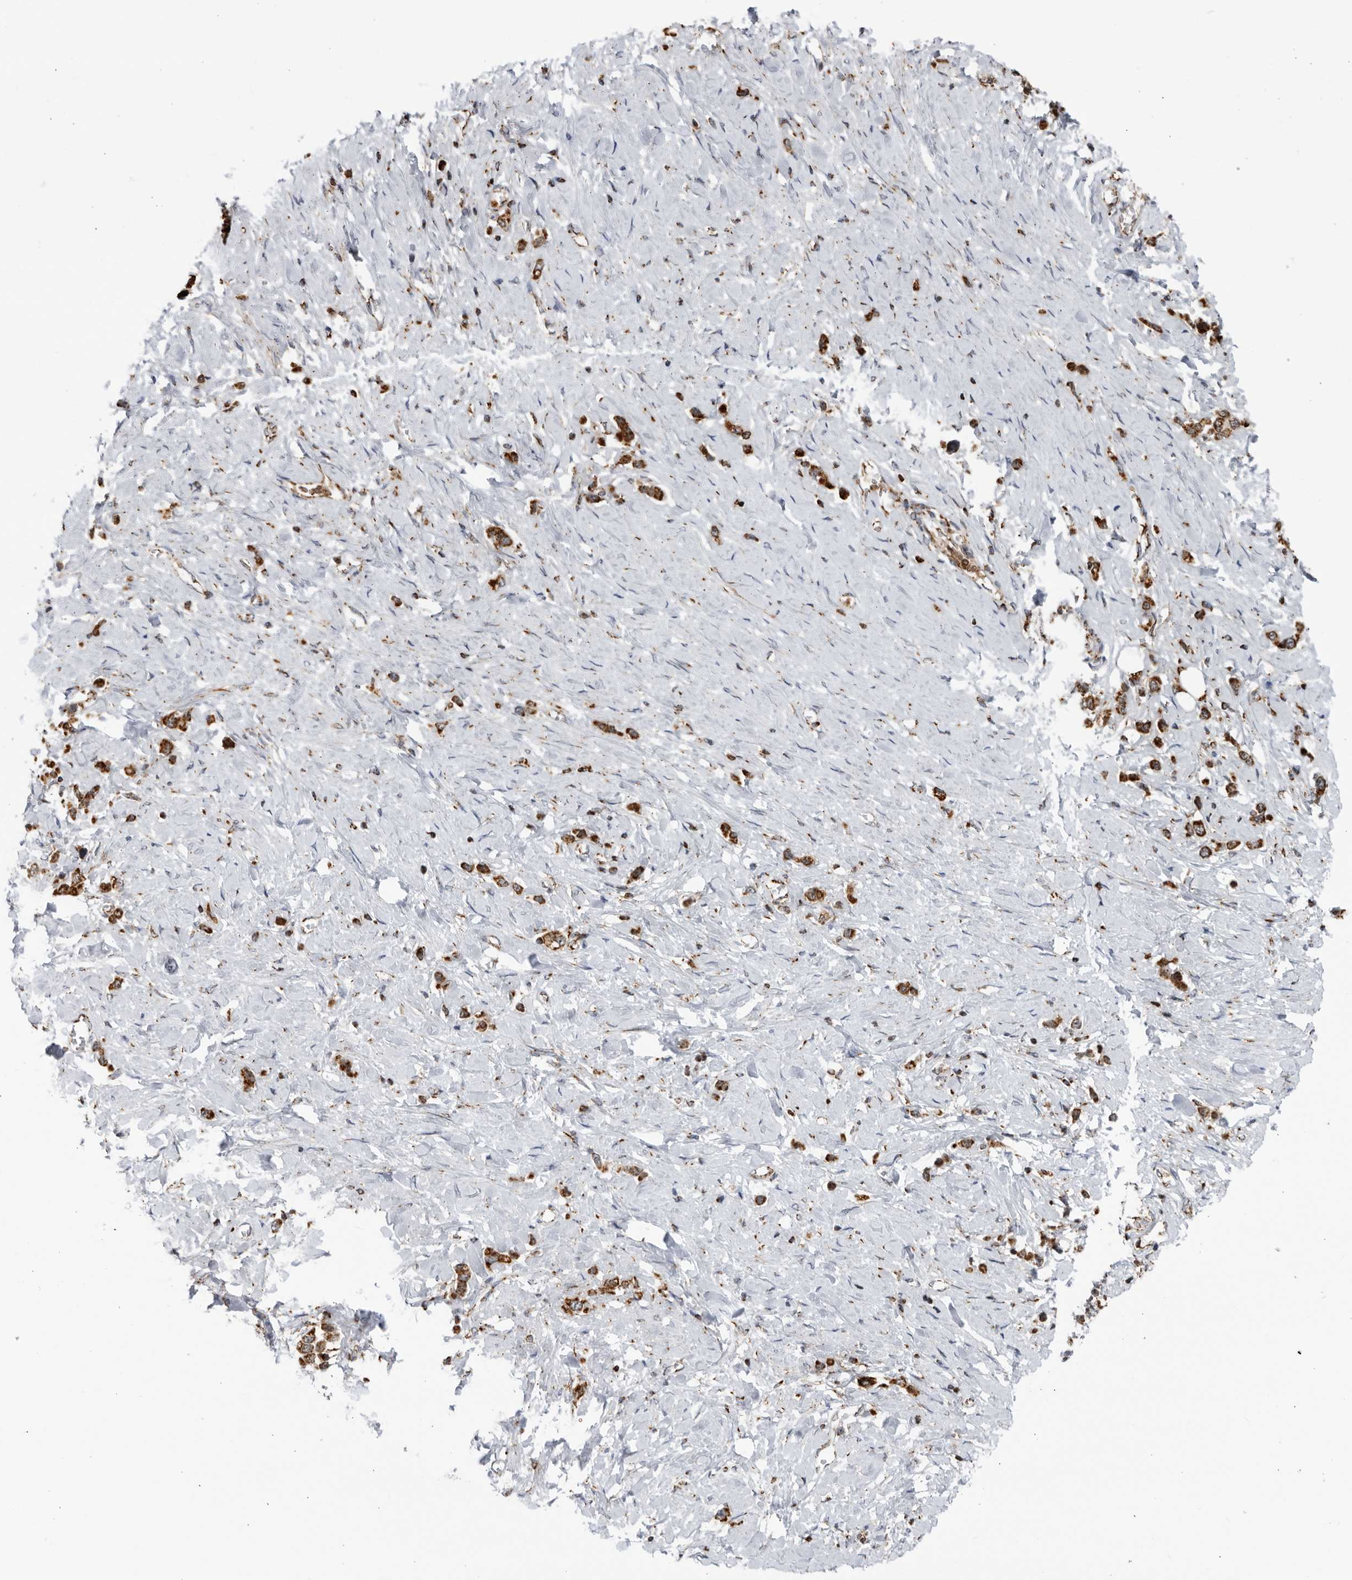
{"staining": {"intensity": "strong", "quantity": ">75%", "location": "cytoplasmic/membranous"}, "tissue": "stomach cancer", "cell_type": "Tumor cells", "image_type": "cancer", "snomed": [{"axis": "morphology", "description": "Adenocarcinoma, NOS"}, {"axis": "topography", "description": "Stomach"}], "caption": "Stomach adenocarcinoma was stained to show a protein in brown. There is high levels of strong cytoplasmic/membranous staining in approximately >75% of tumor cells. (brown staining indicates protein expression, while blue staining denotes nuclei).", "gene": "RBM34", "patient": {"sex": "female", "age": 65}}